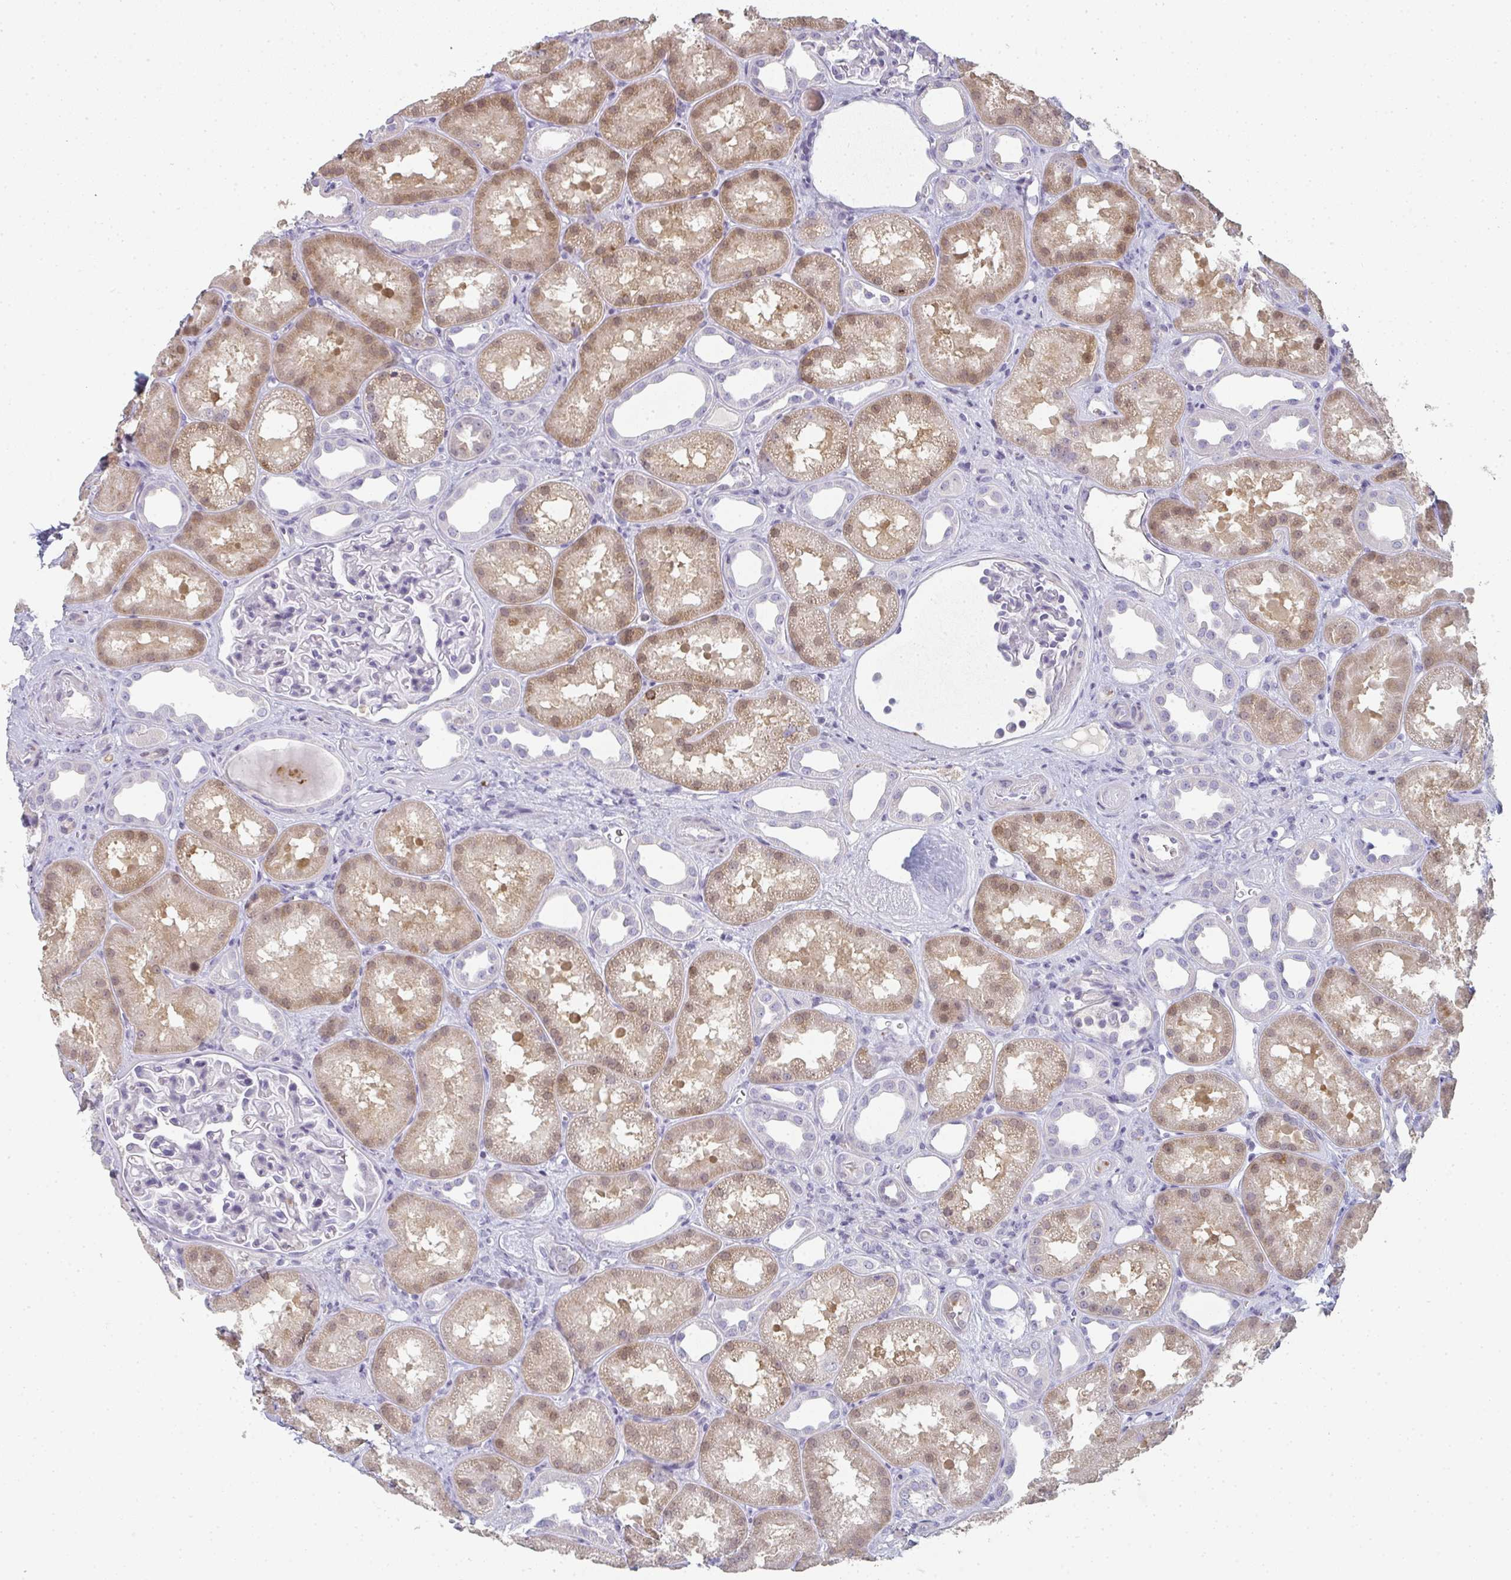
{"staining": {"intensity": "negative", "quantity": "none", "location": "none"}, "tissue": "kidney", "cell_type": "Cells in glomeruli", "image_type": "normal", "snomed": [{"axis": "morphology", "description": "Normal tissue, NOS"}, {"axis": "topography", "description": "Kidney"}], "caption": "DAB immunohistochemical staining of unremarkable human kidney demonstrates no significant expression in cells in glomeruli.", "gene": "A1CF", "patient": {"sex": "male", "age": 61}}